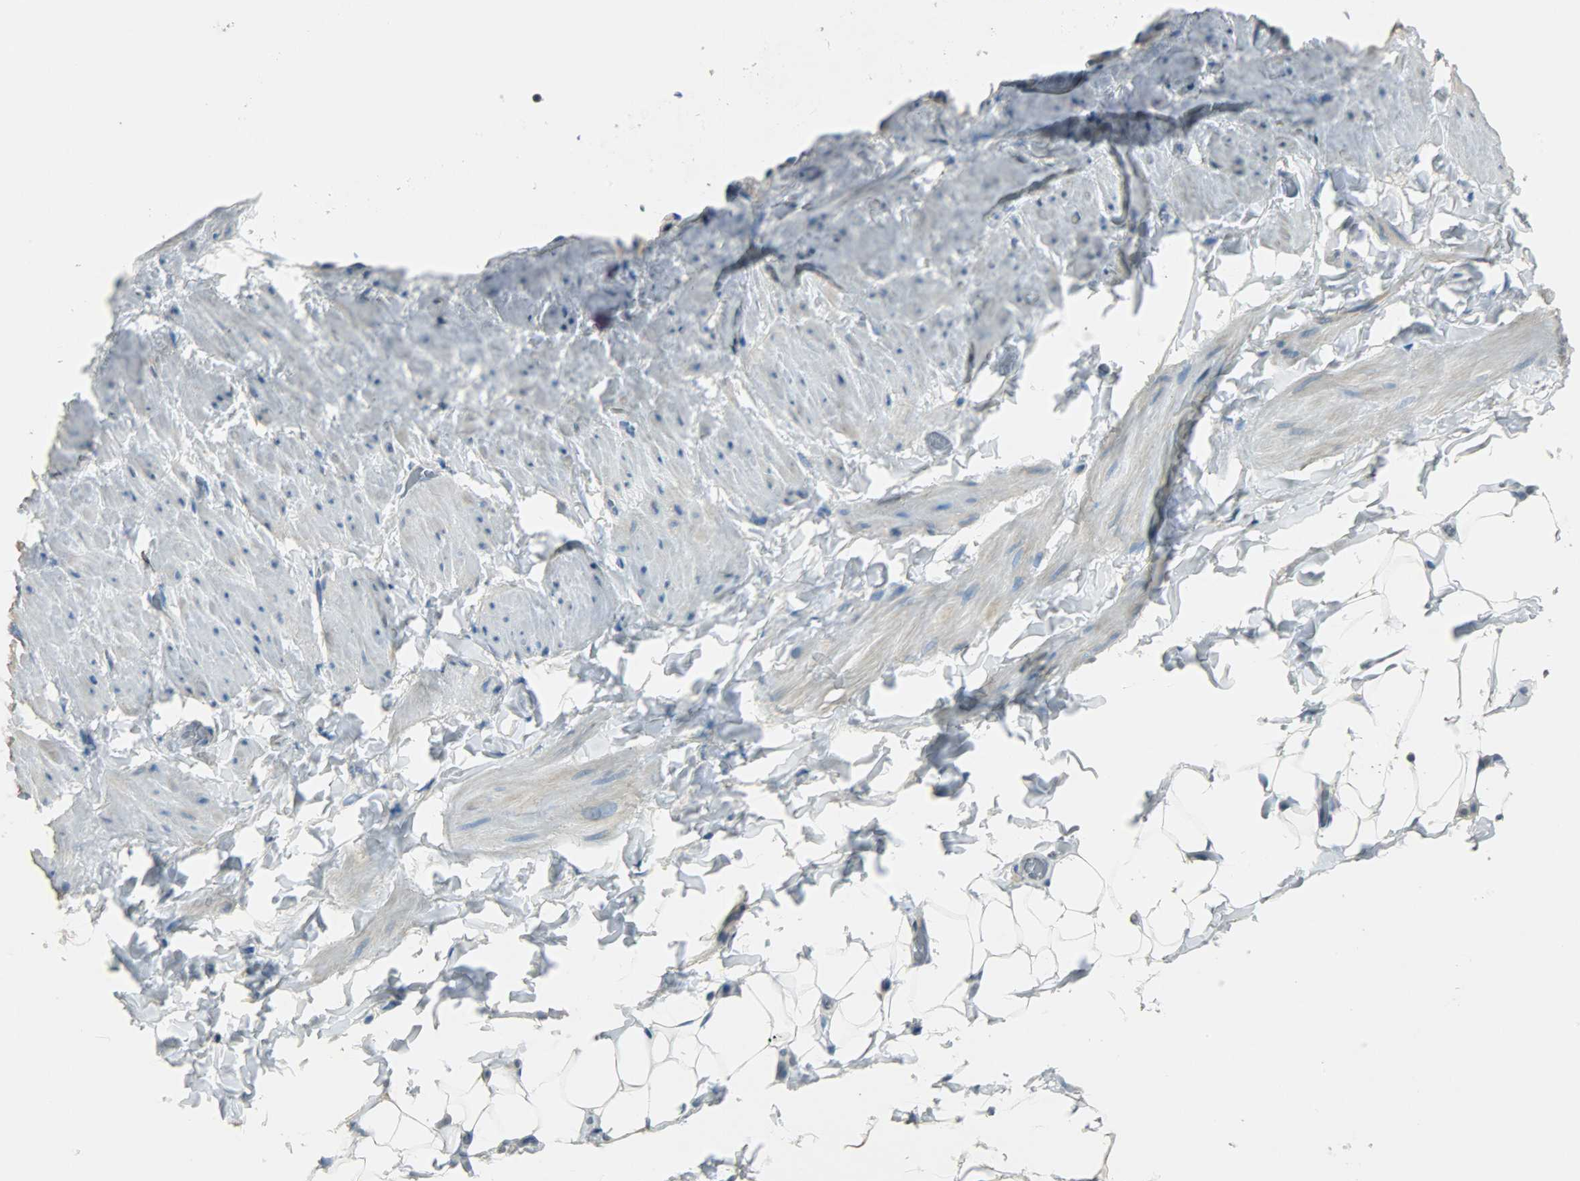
{"staining": {"intensity": "negative", "quantity": "none", "location": "none"}, "tissue": "adipose tissue", "cell_type": "Adipocytes", "image_type": "normal", "snomed": [{"axis": "morphology", "description": "Normal tissue, NOS"}, {"axis": "topography", "description": "Soft tissue"}], "caption": "A high-resolution photomicrograph shows IHC staining of benign adipose tissue, which exhibits no significant positivity in adipocytes.", "gene": "TPX2", "patient": {"sex": "male", "age": 26}}